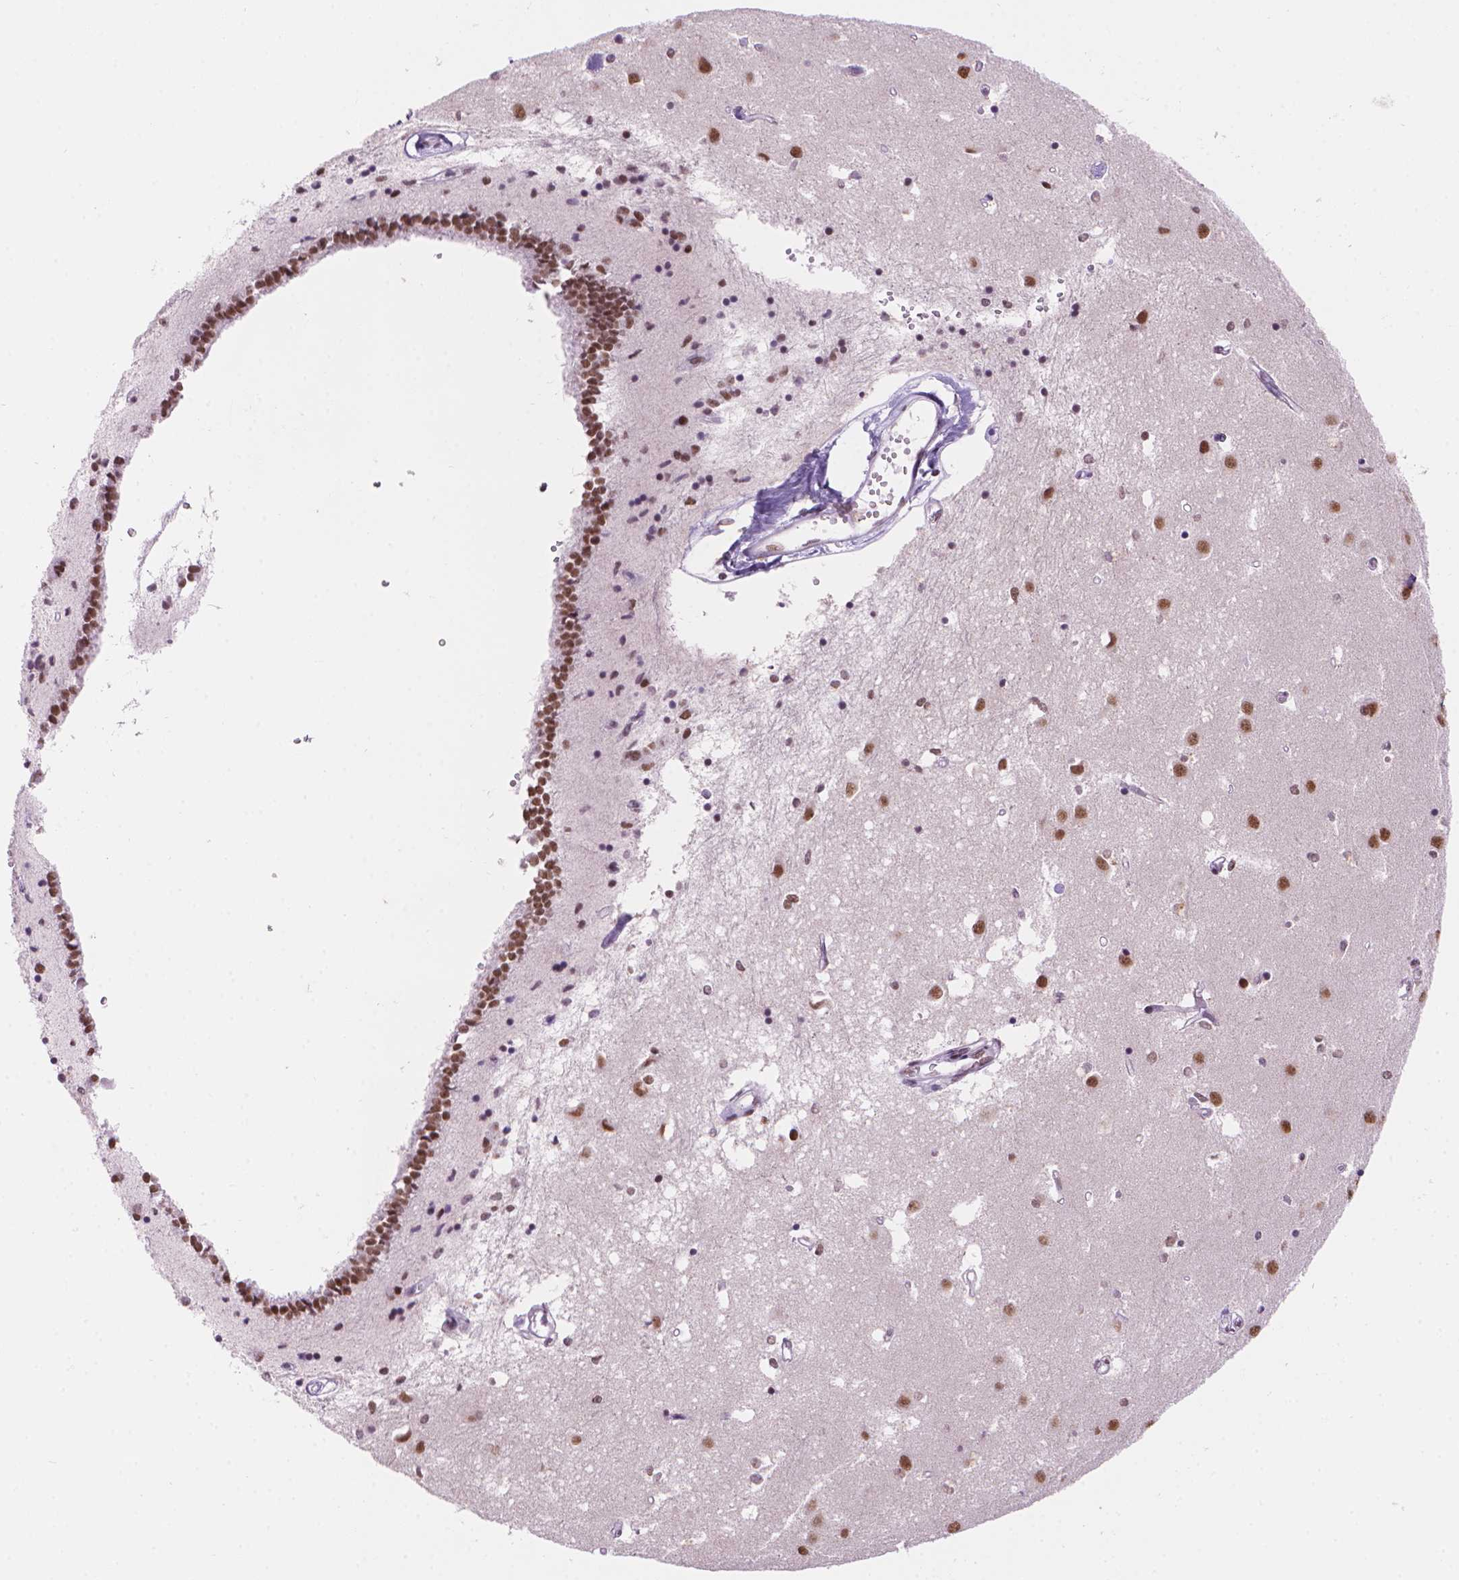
{"staining": {"intensity": "moderate", "quantity": "<25%", "location": "nuclear"}, "tissue": "caudate", "cell_type": "Glial cells", "image_type": "normal", "snomed": [{"axis": "morphology", "description": "Normal tissue, NOS"}, {"axis": "topography", "description": "Lateral ventricle wall"}], "caption": "Approximately <25% of glial cells in unremarkable human caudate reveal moderate nuclear protein expression as visualized by brown immunohistochemical staining.", "gene": "RPA4", "patient": {"sex": "male", "age": 54}}